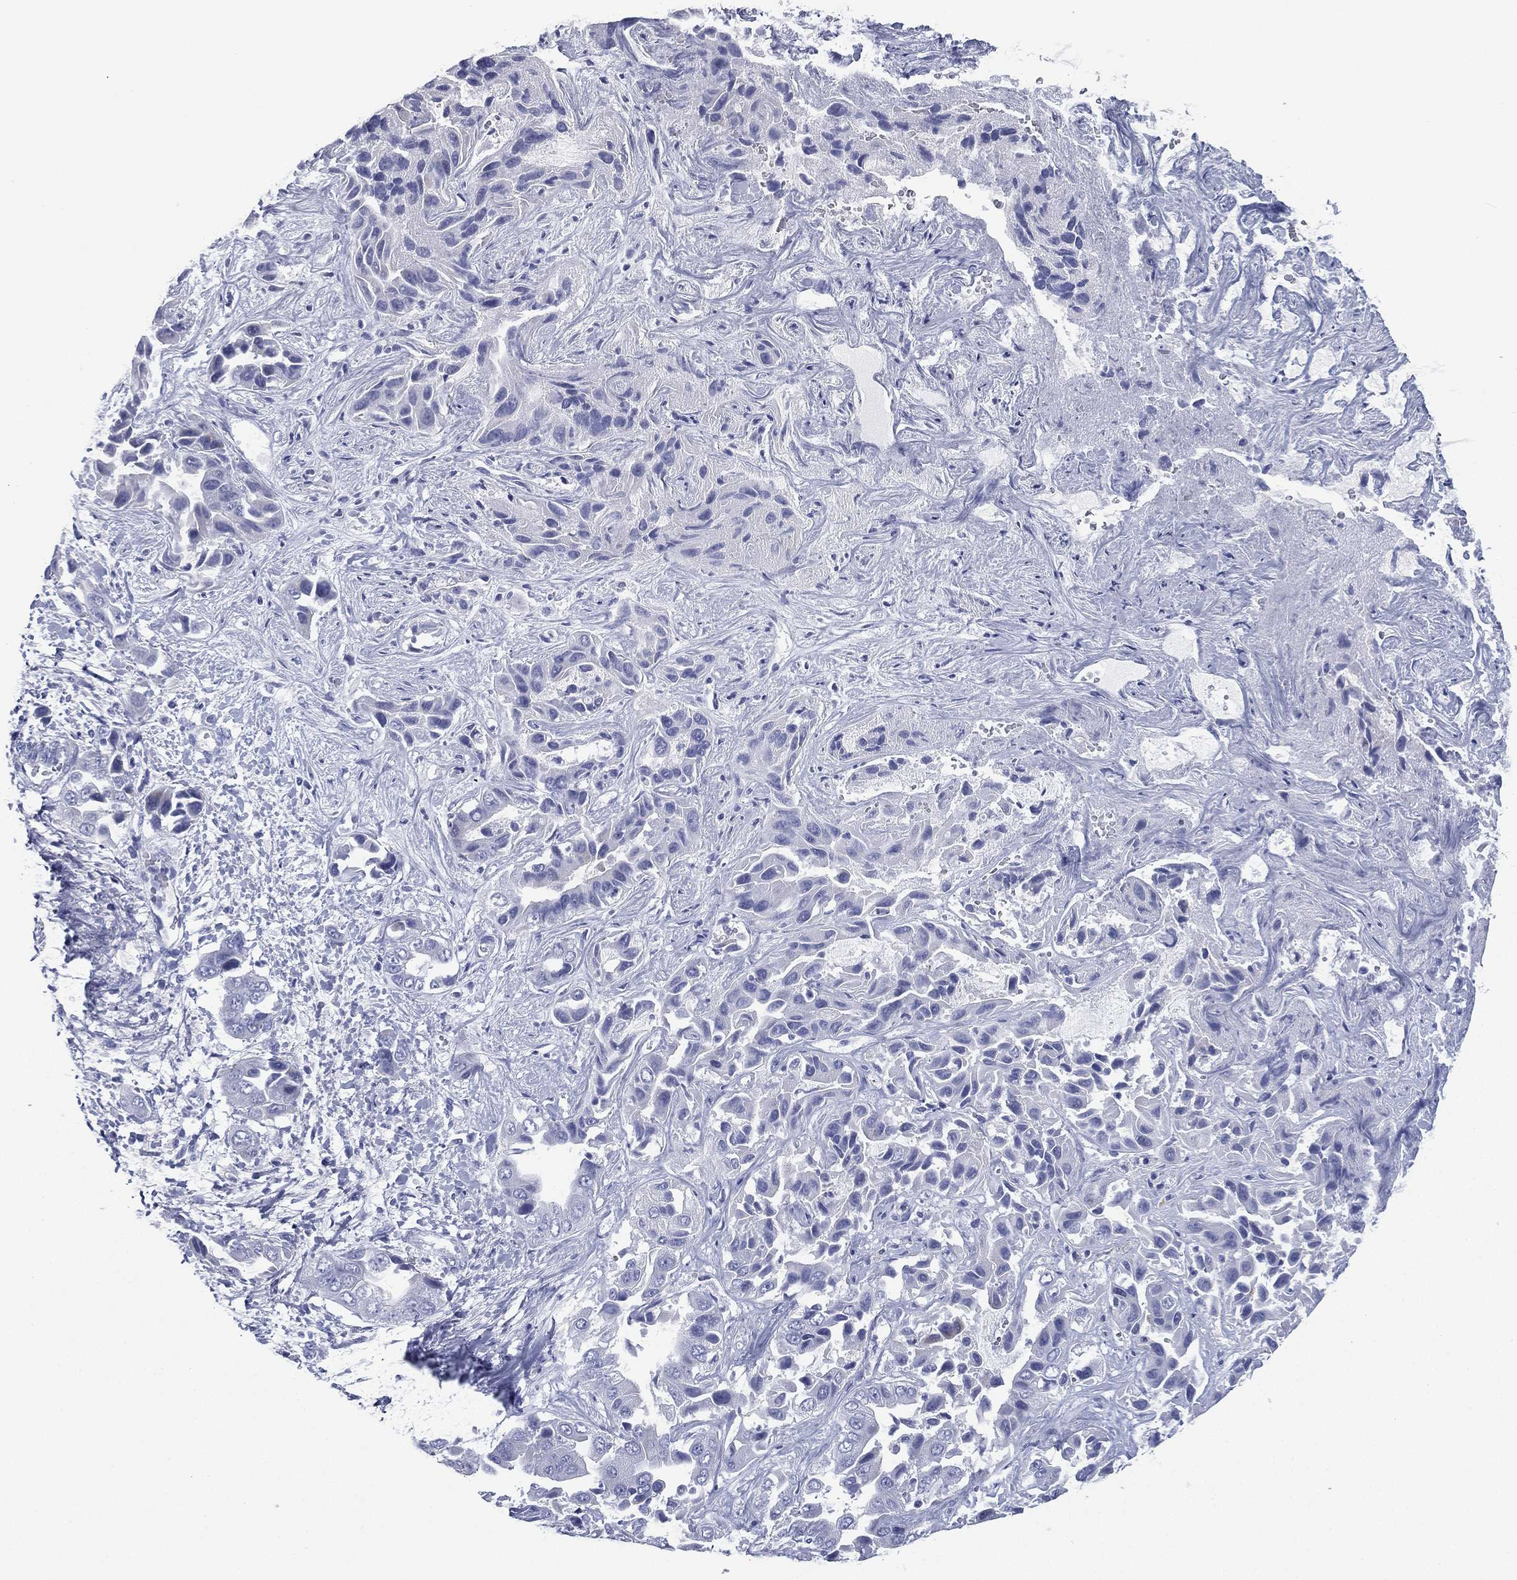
{"staining": {"intensity": "negative", "quantity": "none", "location": "none"}, "tissue": "liver cancer", "cell_type": "Tumor cells", "image_type": "cancer", "snomed": [{"axis": "morphology", "description": "Cholangiocarcinoma"}, {"axis": "topography", "description": "Liver"}], "caption": "Micrograph shows no protein expression in tumor cells of liver cancer tissue.", "gene": "FCER2", "patient": {"sex": "female", "age": 52}}